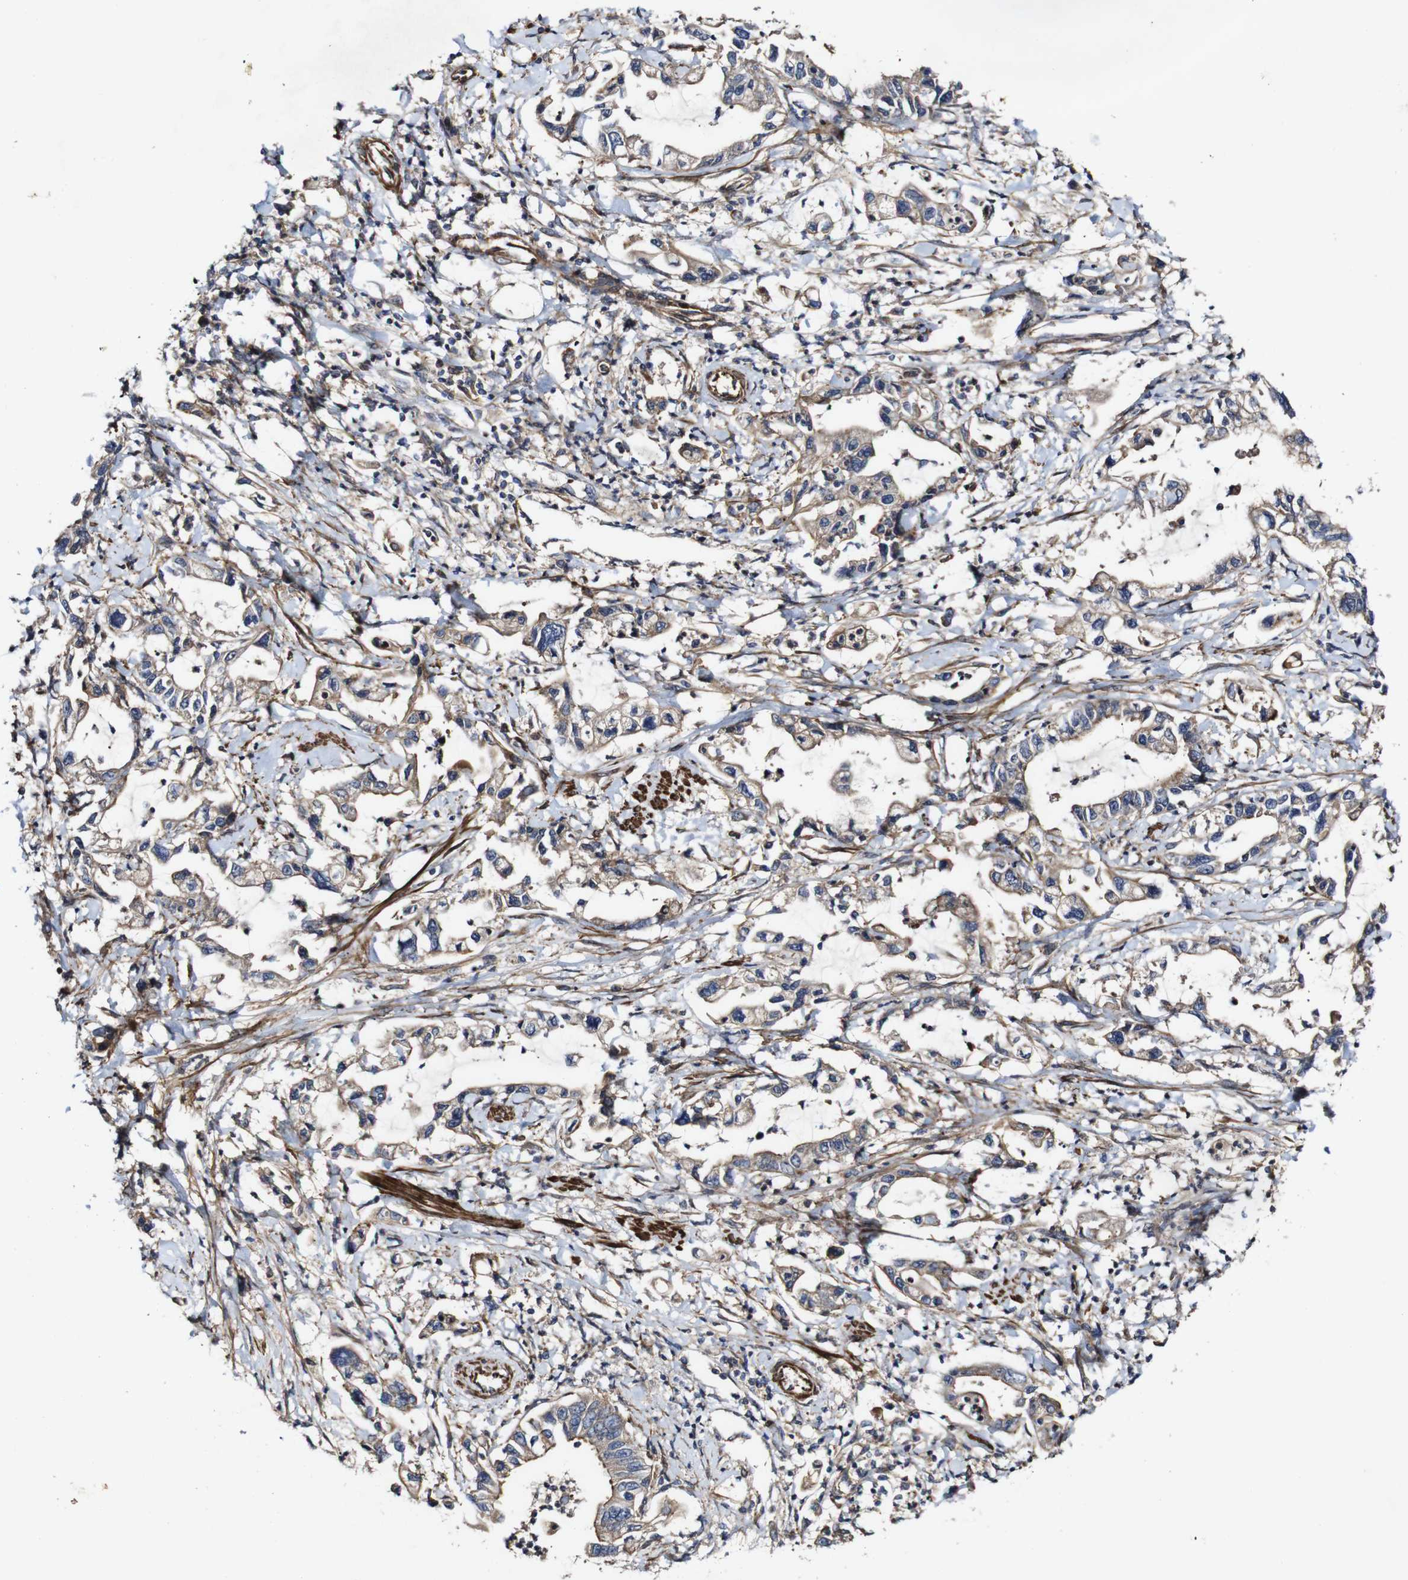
{"staining": {"intensity": "moderate", "quantity": "25%-75%", "location": "cytoplasmic/membranous"}, "tissue": "pancreatic cancer", "cell_type": "Tumor cells", "image_type": "cancer", "snomed": [{"axis": "morphology", "description": "Adenocarcinoma, NOS"}, {"axis": "topography", "description": "Pancreas"}], "caption": "Protein analysis of pancreatic cancer tissue shows moderate cytoplasmic/membranous expression in approximately 25%-75% of tumor cells.", "gene": "GSDME", "patient": {"sex": "male", "age": 56}}